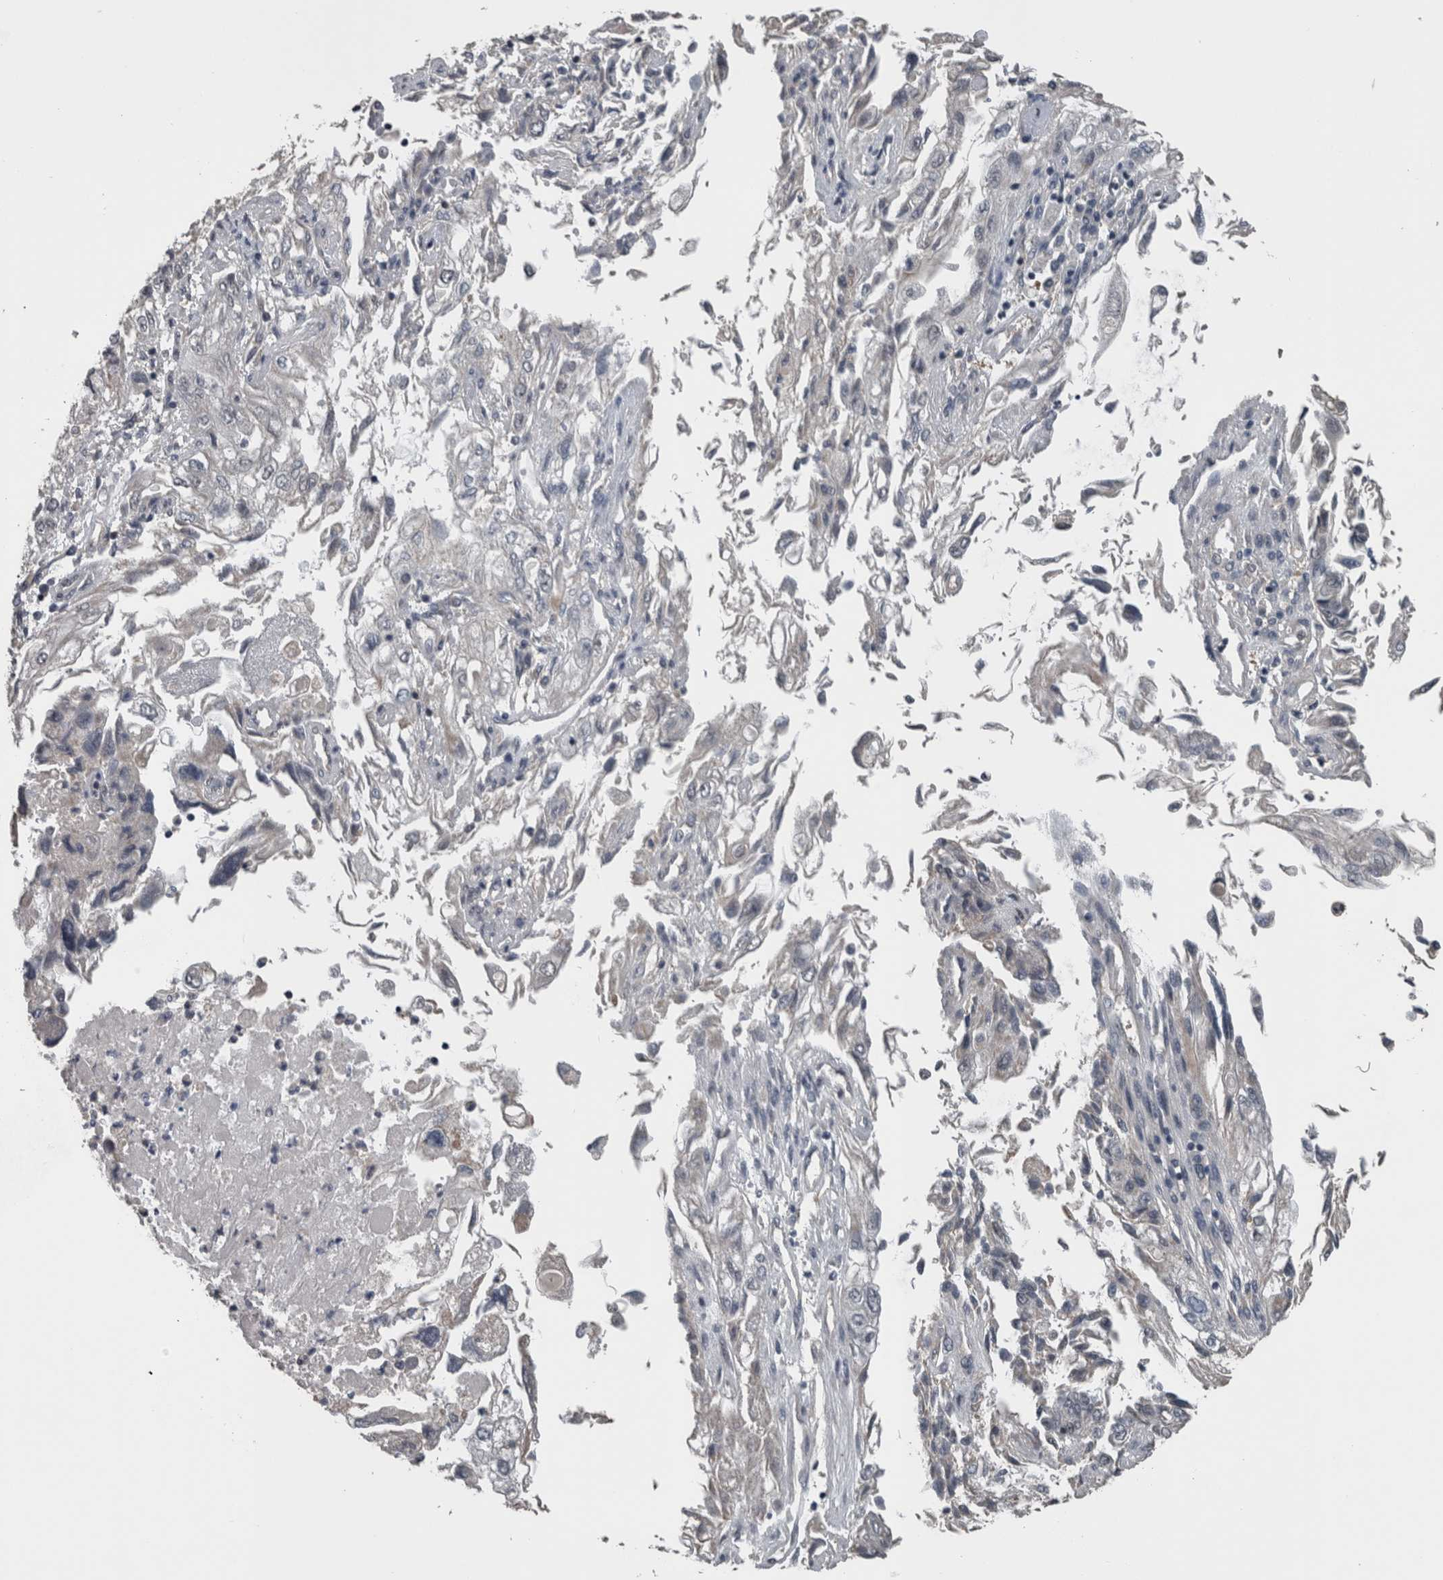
{"staining": {"intensity": "negative", "quantity": "none", "location": "none"}, "tissue": "endometrial cancer", "cell_type": "Tumor cells", "image_type": "cancer", "snomed": [{"axis": "morphology", "description": "Adenocarcinoma, NOS"}, {"axis": "topography", "description": "Endometrium"}], "caption": "The micrograph displays no significant positivity in tumor cells of endometrial cancer.", "gene": "ZBTB21", "patient": {"sex": "female", "age": 49}}